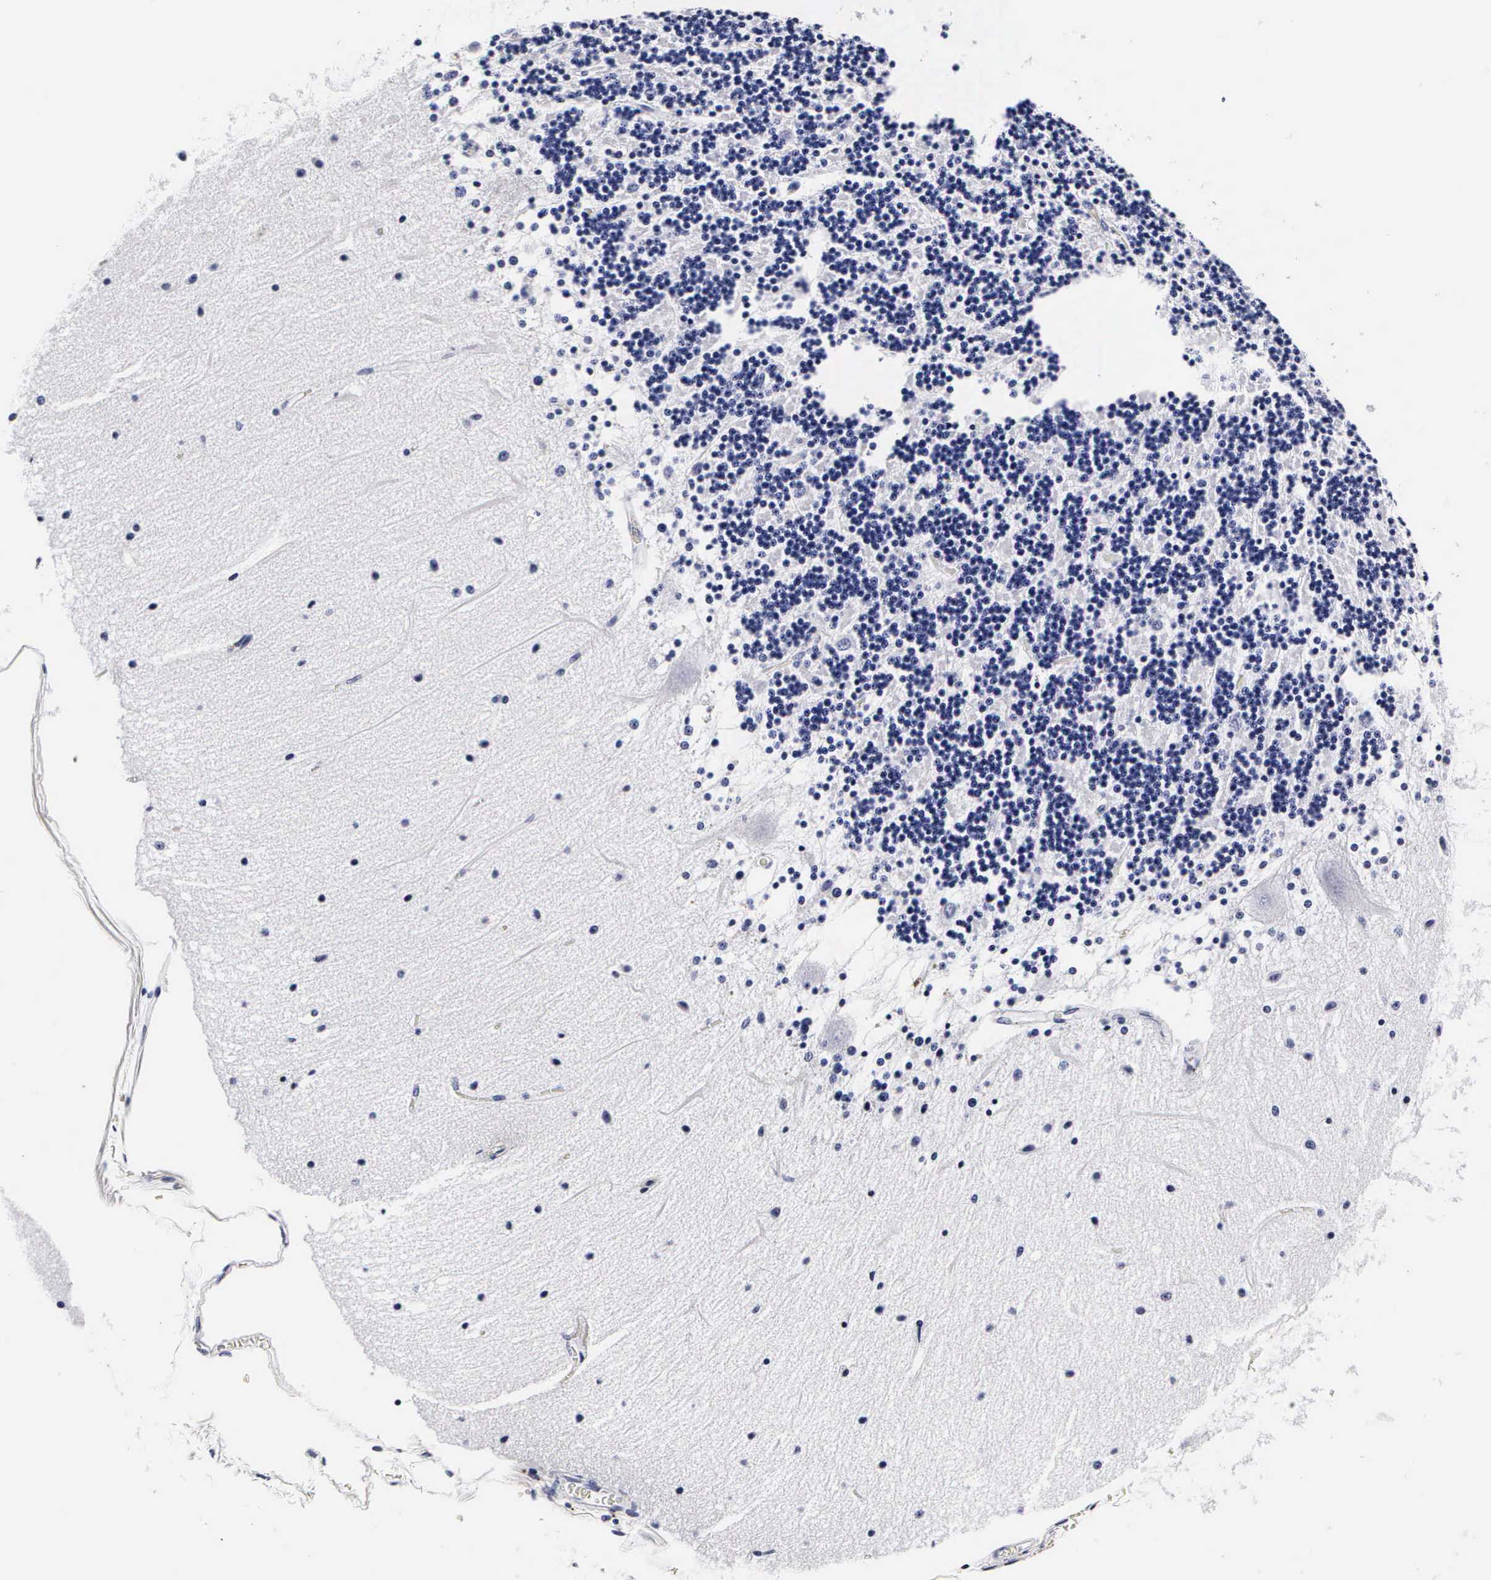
{"staining": {"intensity": "negative", "quantity": "none", "location": "none"}, "tissue": "cerebellum", "cell_type": "Cells in granular layer", "image_type": "normal", "snomed": [{"axis": "morphology", "description": "Normal tissue, NOS"}, {"axis": "topography", "description": "Cerebellum"}], "caption": "High magnification brightfield microscopy of normal cerebellum stained with DAB (brown) and counterstained with hematoxylin (blue): cells in granular layer show no significant staining. (Stains: DAB (3,3'-diaminobenzidine) immunohistochemistry (IHC) with hematoxylin counter stain, Microscopy: brightfield microscopy at high magnification).", "gene": "RNASE6", "patient": {"sex": "female", "age": 54}}